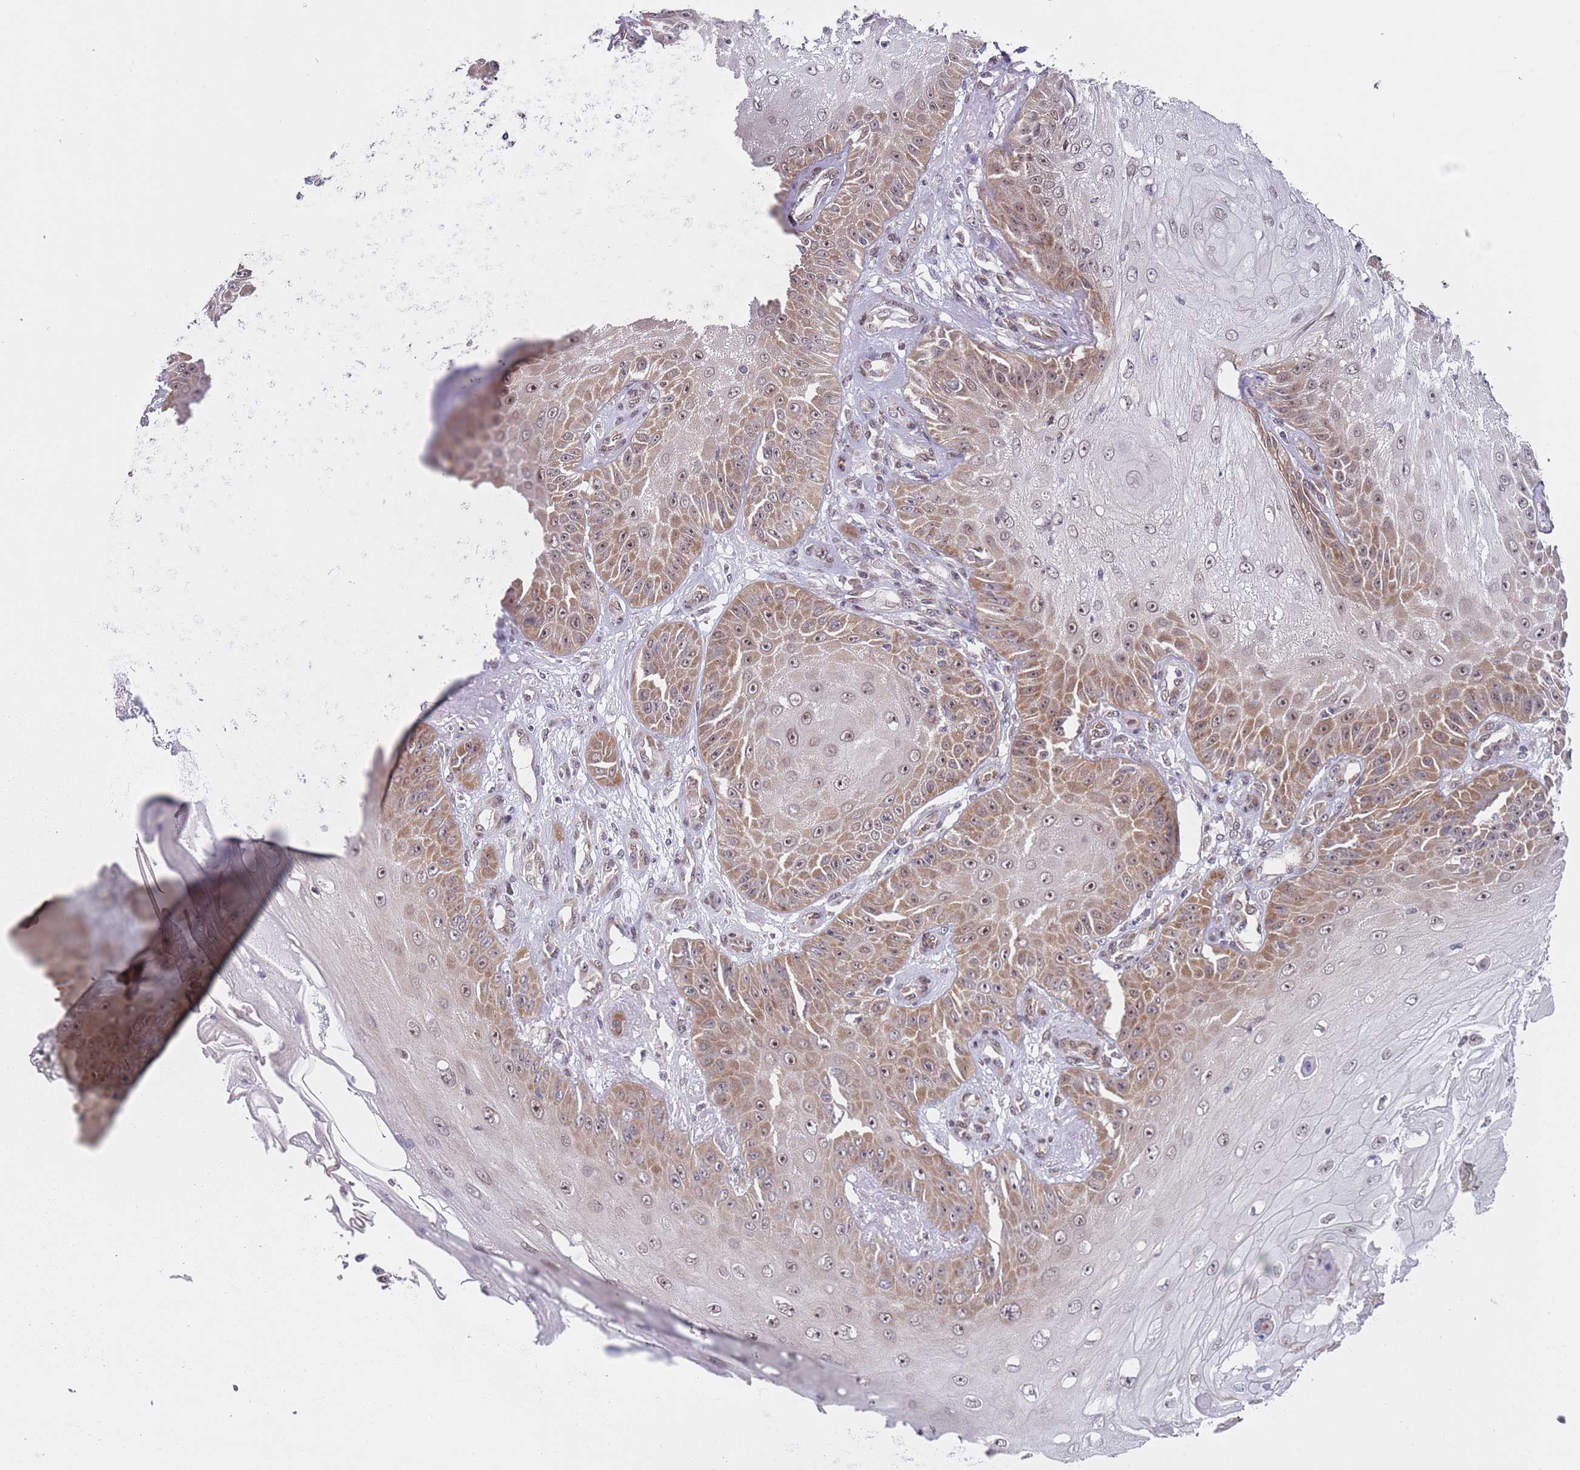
{"staining": {"intensity": "moderate", "quantity": ">75%", "location": "cytoplasmic/membranous,nuclear"}, "tissue": "skin cancer", "cell_type": "Tumor cells", "image_type": "cancer", "snomed": [{"axis": "morphology", "description": "Squamous cell carcinoma, NOS"}, {"axis": "topography", "description": "Skin"}], "caption": "Immunohistochemistry (IHC) (DAB (3,3'-diaminobenzidine)) staining of human skin squamous cell carcinoma displays moderate cytoplasmic/membranous and nuclear protein expression in about >75% of tumor cells. The protein of interest is shown in brown color, while the nuclei are stained blue.", "gene": "SLC25A32", "patient": {"sex": "male", "age": 70}}